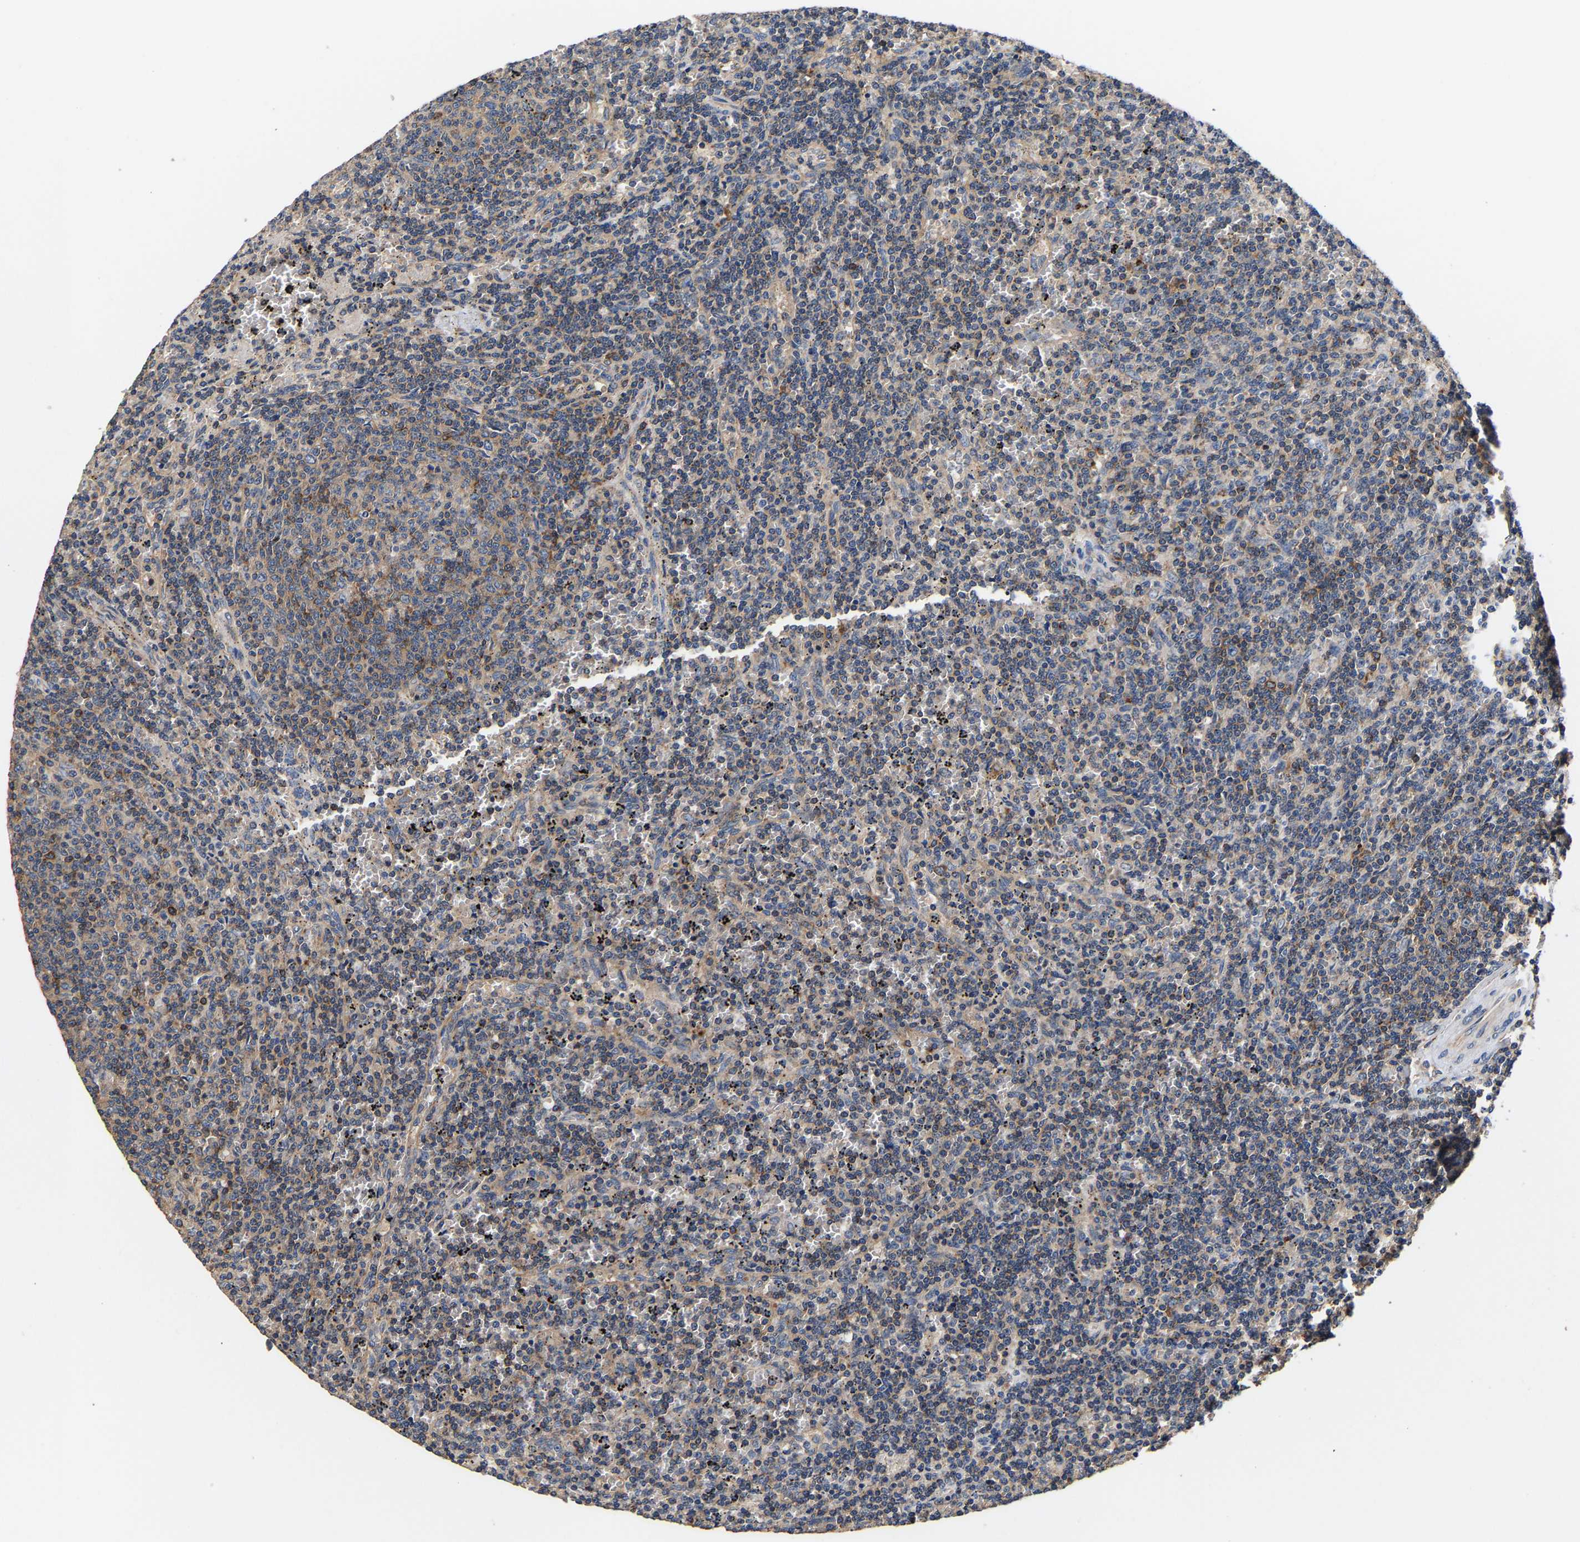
{"staining": {"intensity": "moderate", "quantity": "<25%", "location": "cytoplasmic/membranous"}, "tissue": "lymphoma", "cell_type": "Tumor cells", "image_type": "cancer", "snomed": [{"axis": "morphology", "description": "Malignant lymphoma, non-Hodgkin's type, Low grade"}, {"axis": "topography", "description": "Spleen"}], "caption": "Human lymphoma stained with a protein marker displays moderate staining in tumor cells.", "gene": "LRBA", "patient": {"sex": "female", "age": 50}}